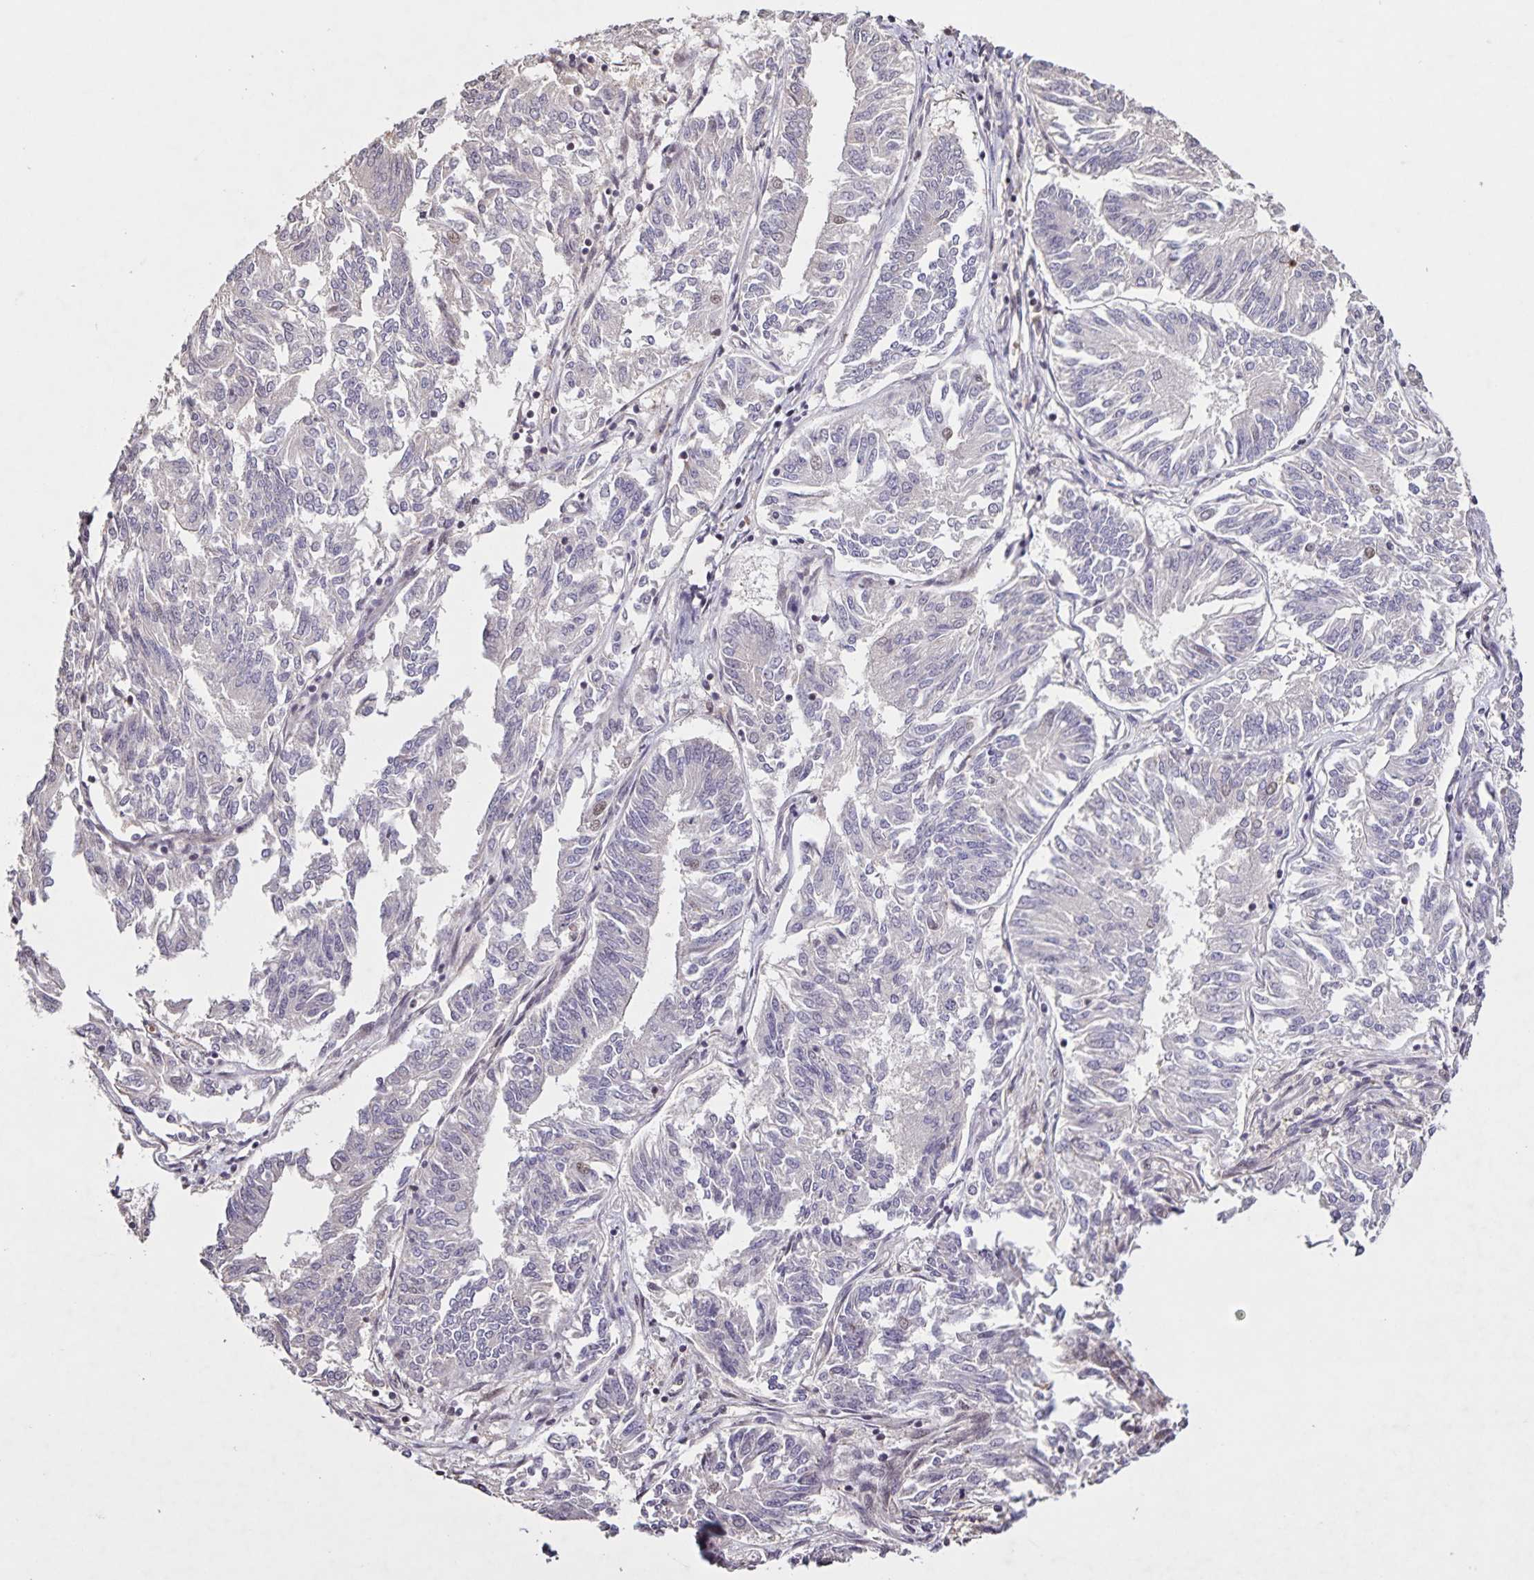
{"staining": {"intensity": "weak", "quantity": "<25%", "location": "nuclear"}, "tissue": "endometrial cancer", "cell_type": "Tumor cells", "image_type": "cancer", "snomed": [{"axis": "morphology", "description": "Adenocarcinoma, NOS"}, {"axis": "topography", "description": "Endometrium"}], "caption": "The immunohistochemistry histopathology image has no significant staining in tumor cells of endometrial cancer (adenocarcinoma) tissue.", "gene": "GDF2", "patient": {"sex": "female", "age": 58}}